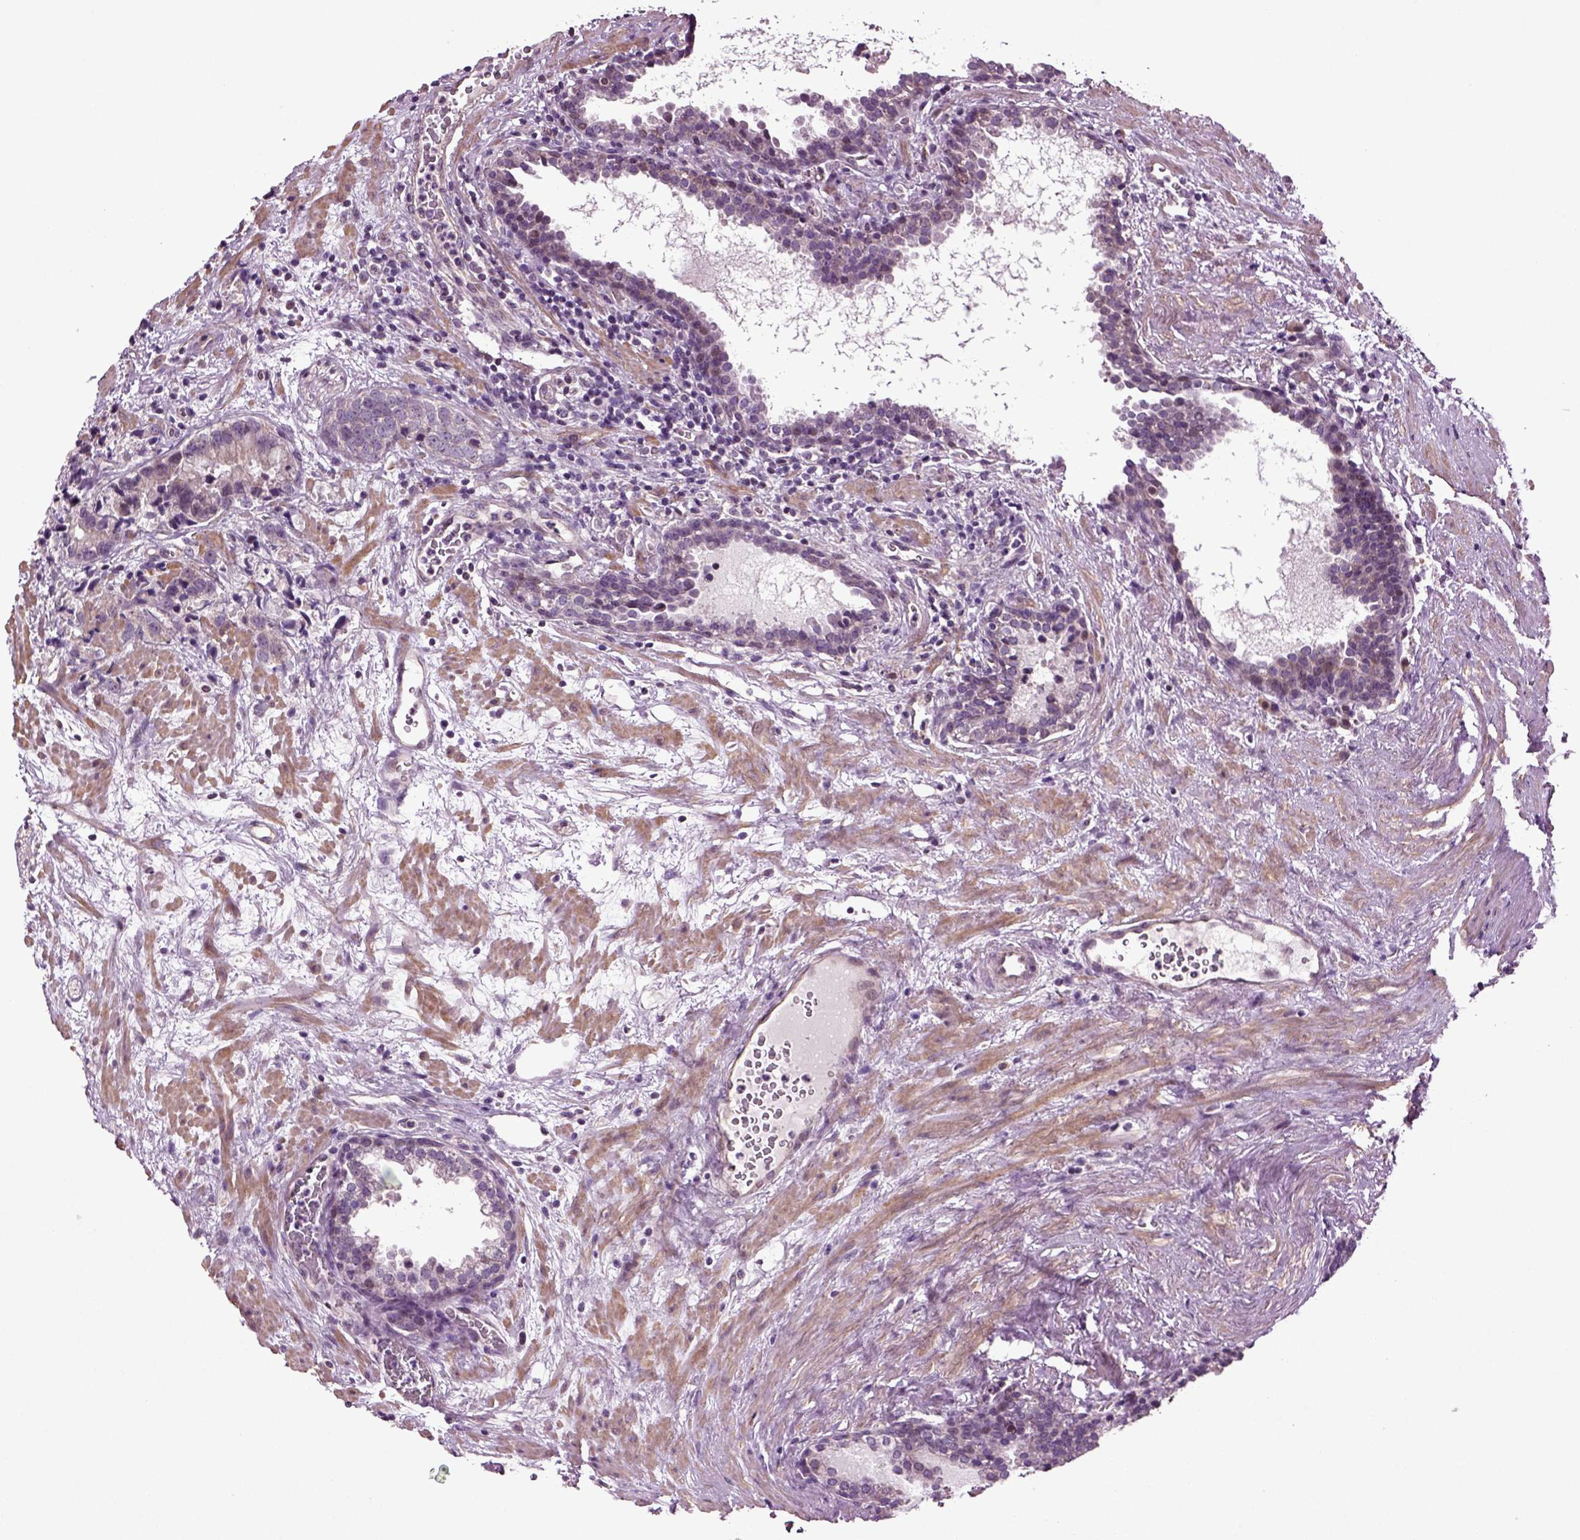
{"staining": {"intensity": "negative", "quantity": "none", "location": "none"}, "tissue": "prostate cancer", "cell_type": "Tumor cells", "image_type": "cancer", "snomed": [{"axis": "morphology", "description": "Adenocarcinoma, NOS"}, {"axis": "topography", "description": "Prostate and seminal vesicle, NOS"}], "caption": "Tumor cells show no significant protein staining in adenocarcinoma (prostate). (DAB immunohistochemistry (IHC) with hematoxylin counter stain).", "gene": "HAGHL", "patient": {"sex": "male", "age": 63}}